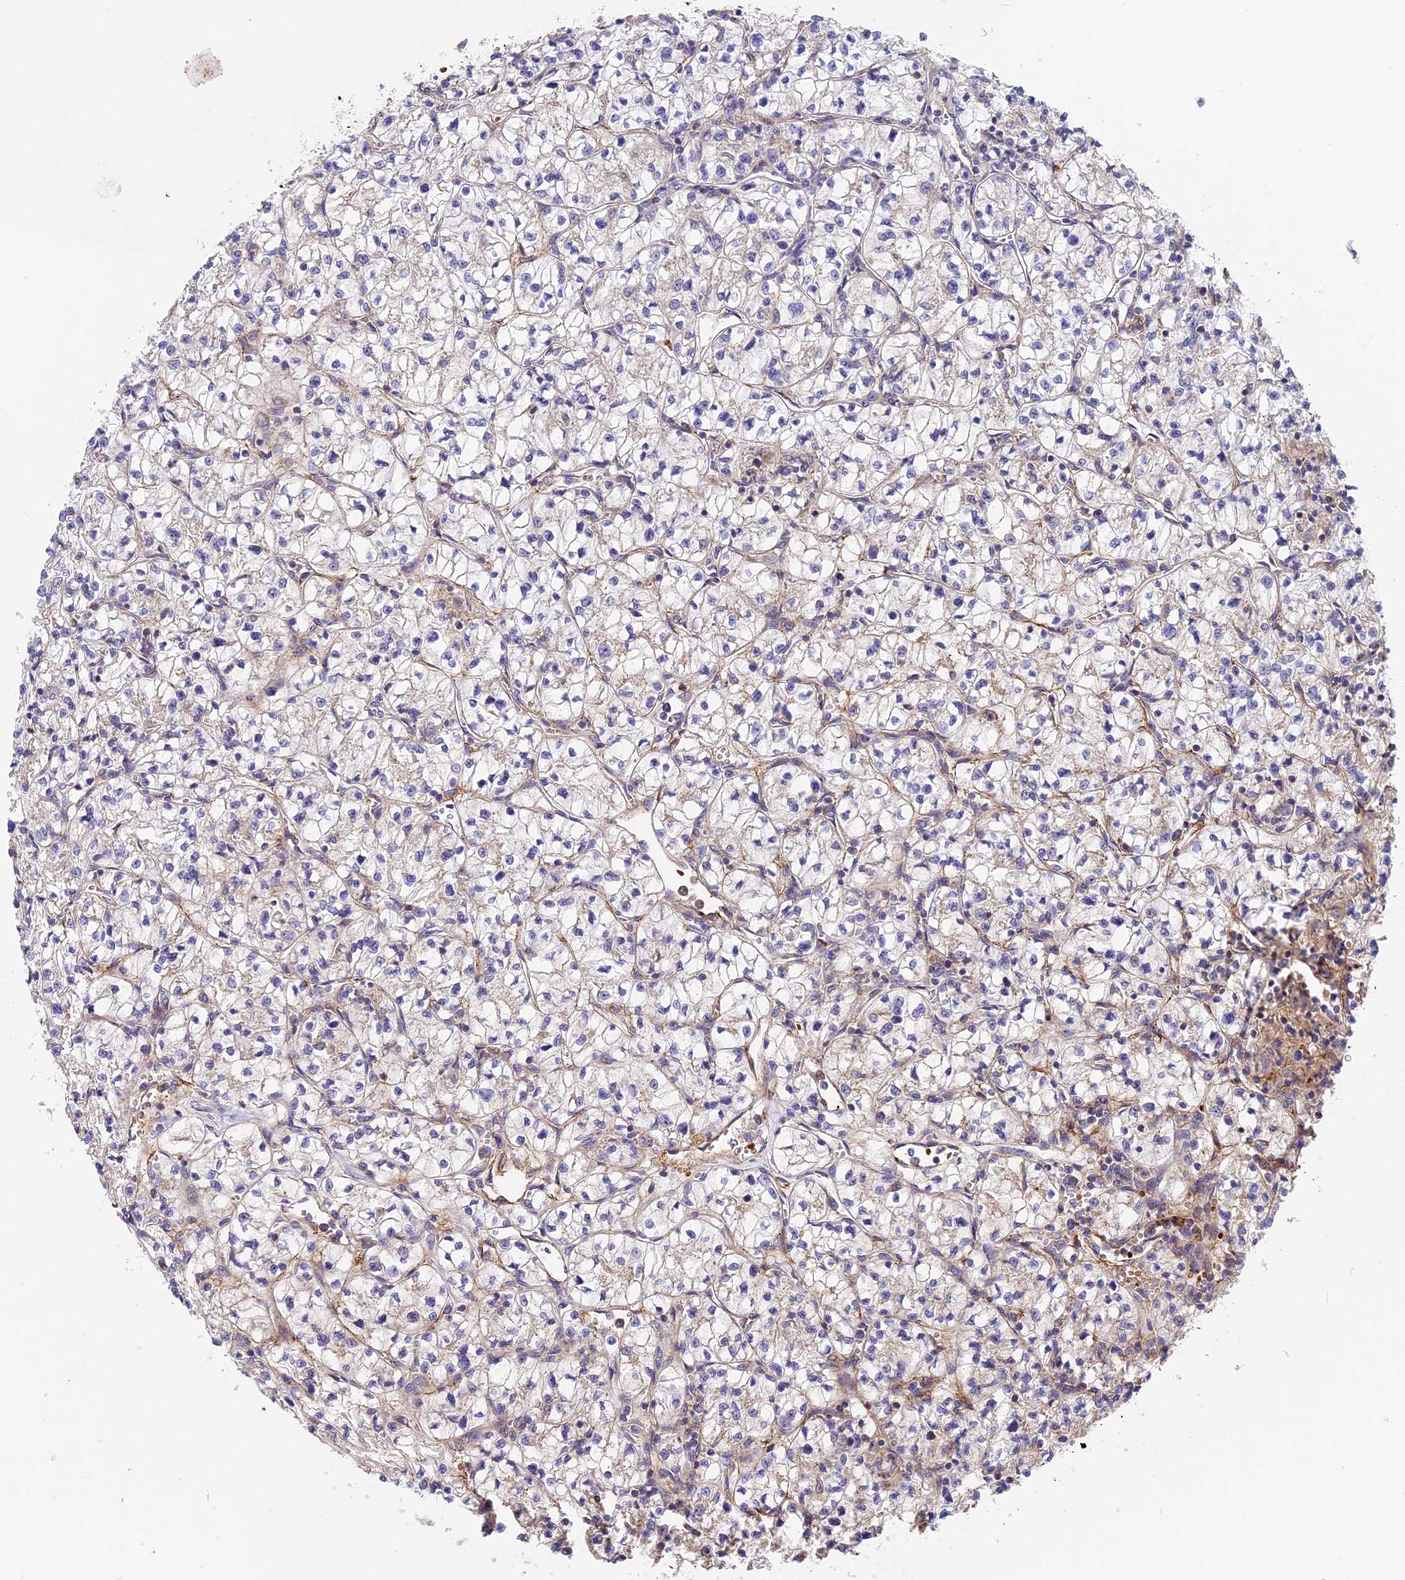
{"staining": {"intensity": "negative", "quantity": "none", "location": "none"}, "tissue": "renal cancer", "cell_type": "Tumor cells", "image_type": "cancer", "snomed": [{"axis": "morphology", "description": "Adenocarcinoma, NOS"}, {"axis": "topography", "description": "Kidney"}], "caption": "This is an immunohistochemistry micrograph of renal cancer (adenocarcinoma). There is no staining in tumor cells.", "gene": "MISP3", "patient": {"sex": "female", "age": 64}}